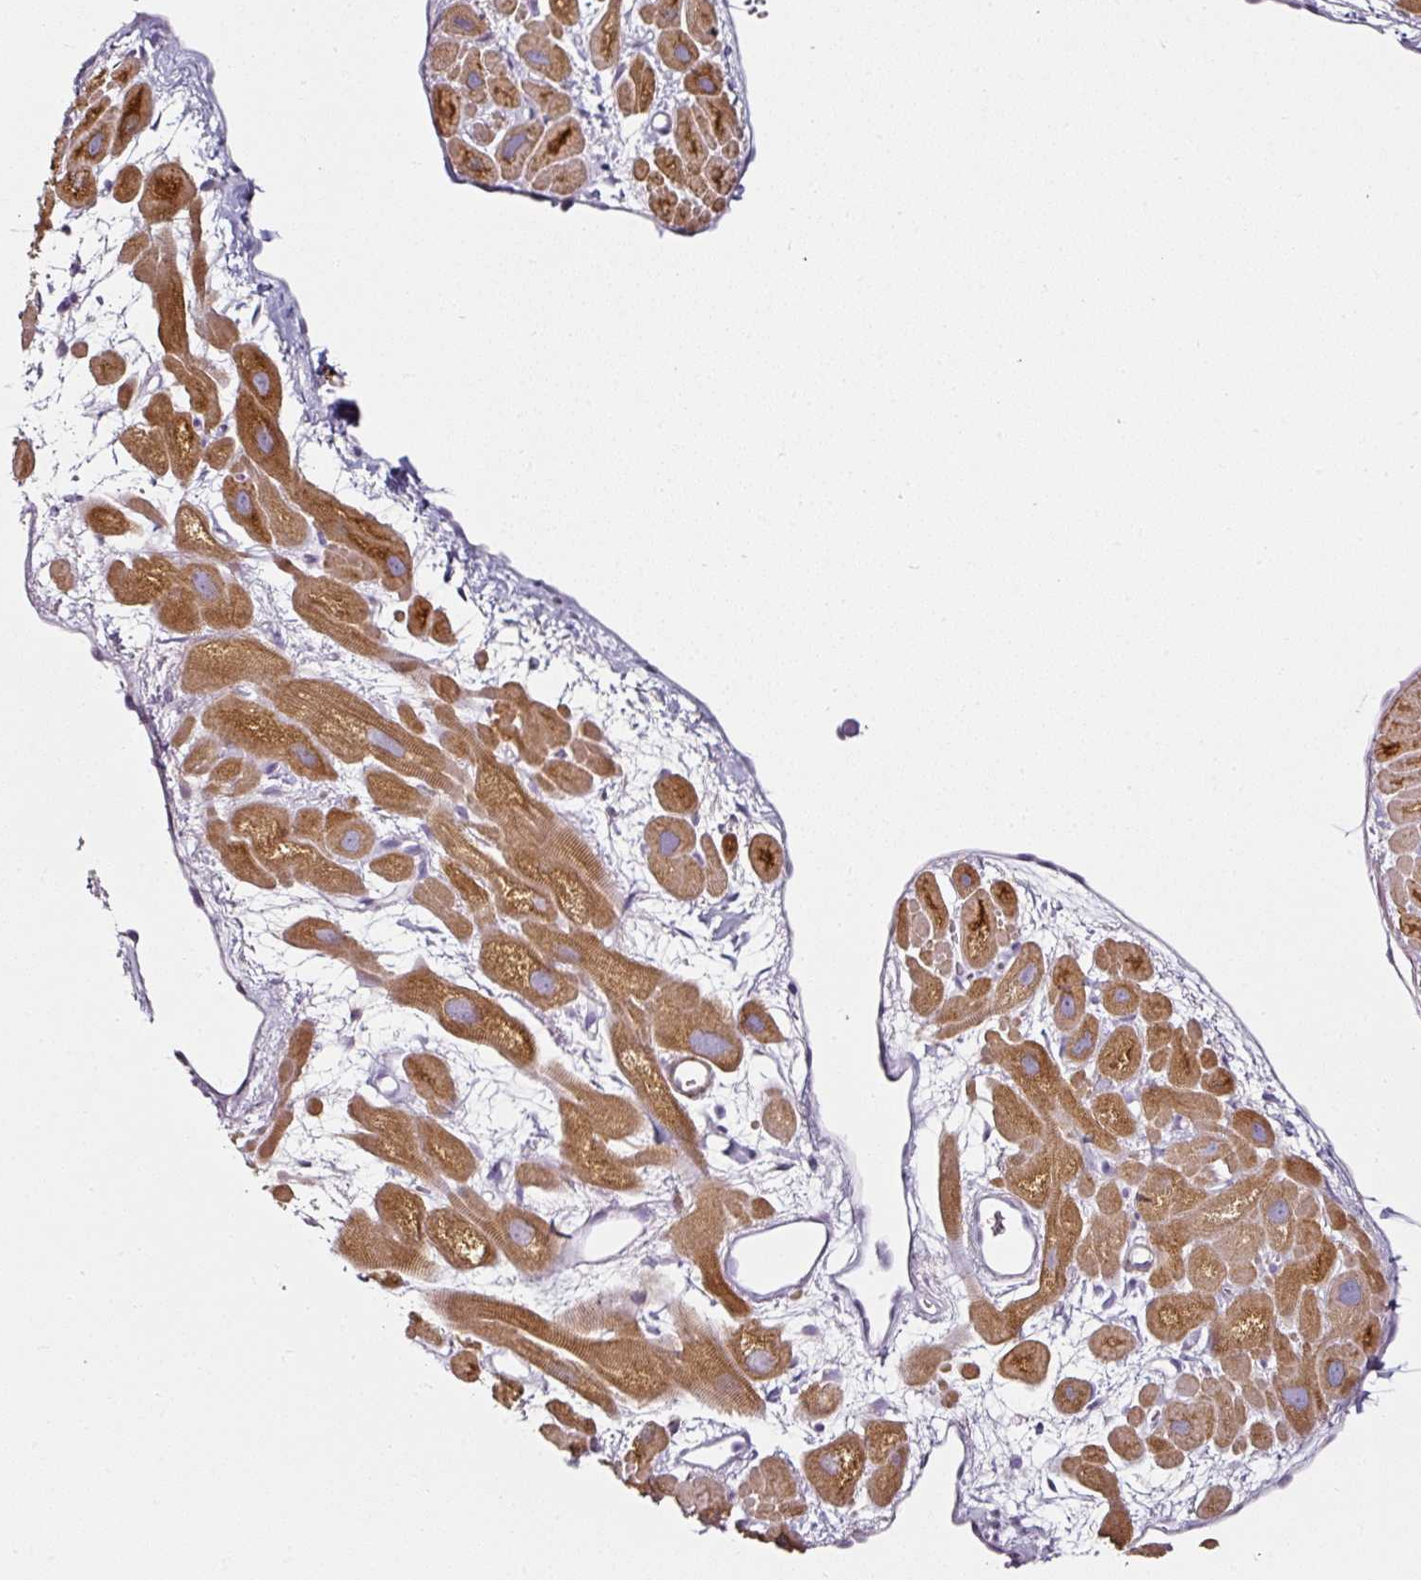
{"staining": {"intensity": "strong", "quantity": "25%-75%", "location": "cytoplasmic/membranous"}, "tissue": "heart muscle", "cell_type": "Cardiomyocytes", "image_type": "normal", "snomed": [{"axis": "morphology", "description": "Normal tissue, NOS"}, {"axis": "topography", "description": "Heart"}], "caption": "Immunohistochemical staining of benign human heart muscle reveals strong cytoplasmic/membranous protein positivity in approximately 25%-75% of cardiomyocytes.", "gene": "CAP2", "patient": {"sex": "male", "age": 49}}